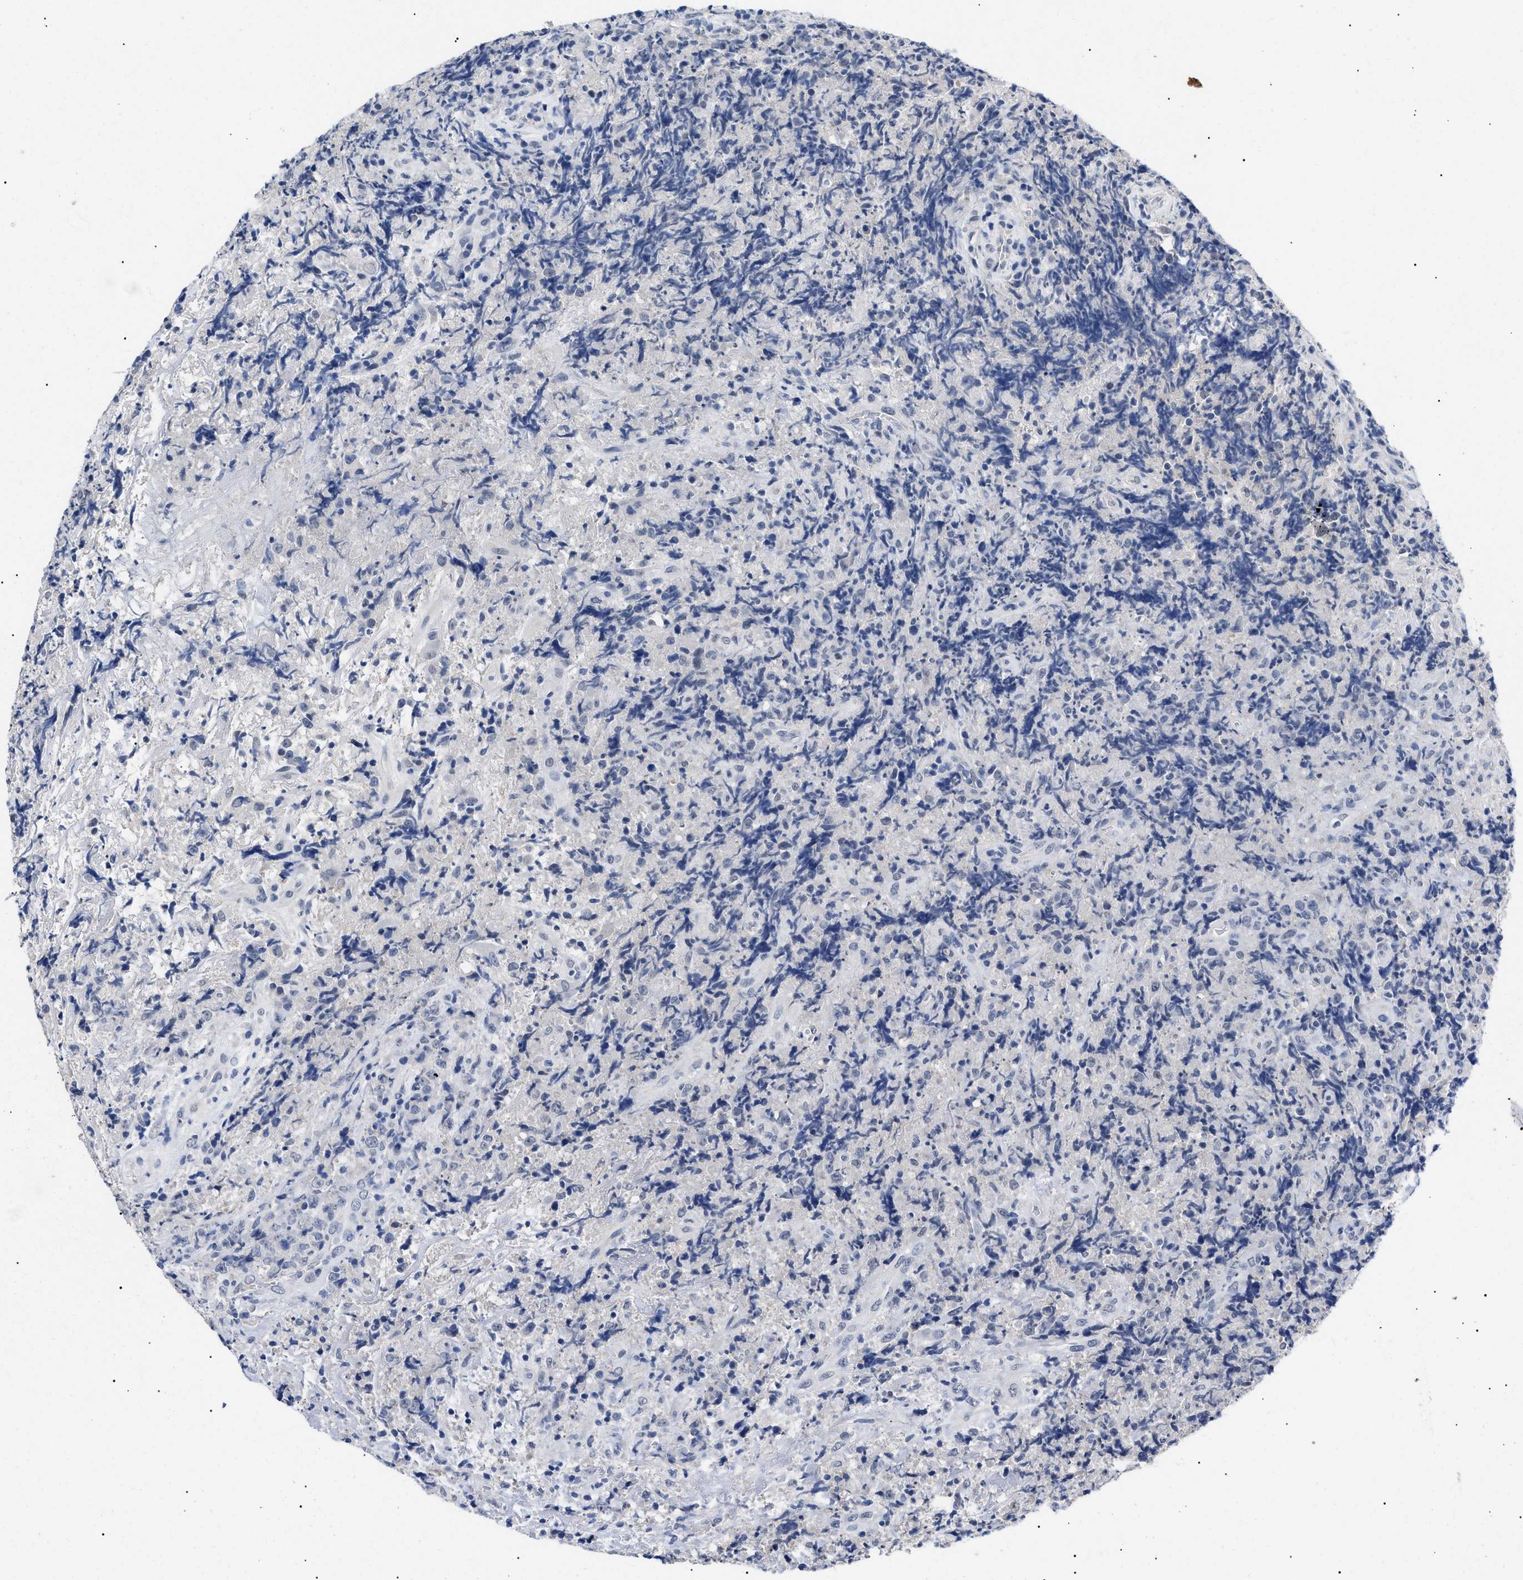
{"staining": {"intensity": "negative", "quantity": "none", "location": "none"}, "tissue": "lymphoma", "cell_type": "Tumor cells", "image_type": "cancer", "snomed": [{"axis": "morphology", "description": "Malignant lymphoma, non-Hodgkin's type, High grade"}, {"axis": "topography", "description": "Tonsil"}], "caption": "Immunohistochemistry (IHC) photomicrograph of malignant lymphoma, non-Hodgkin's type (high-grade) stained for a protein (brown), which reveals no expression in tumor cells.", "gene": "PRRT2", "patient": {"sex": "female", "age": 36}}